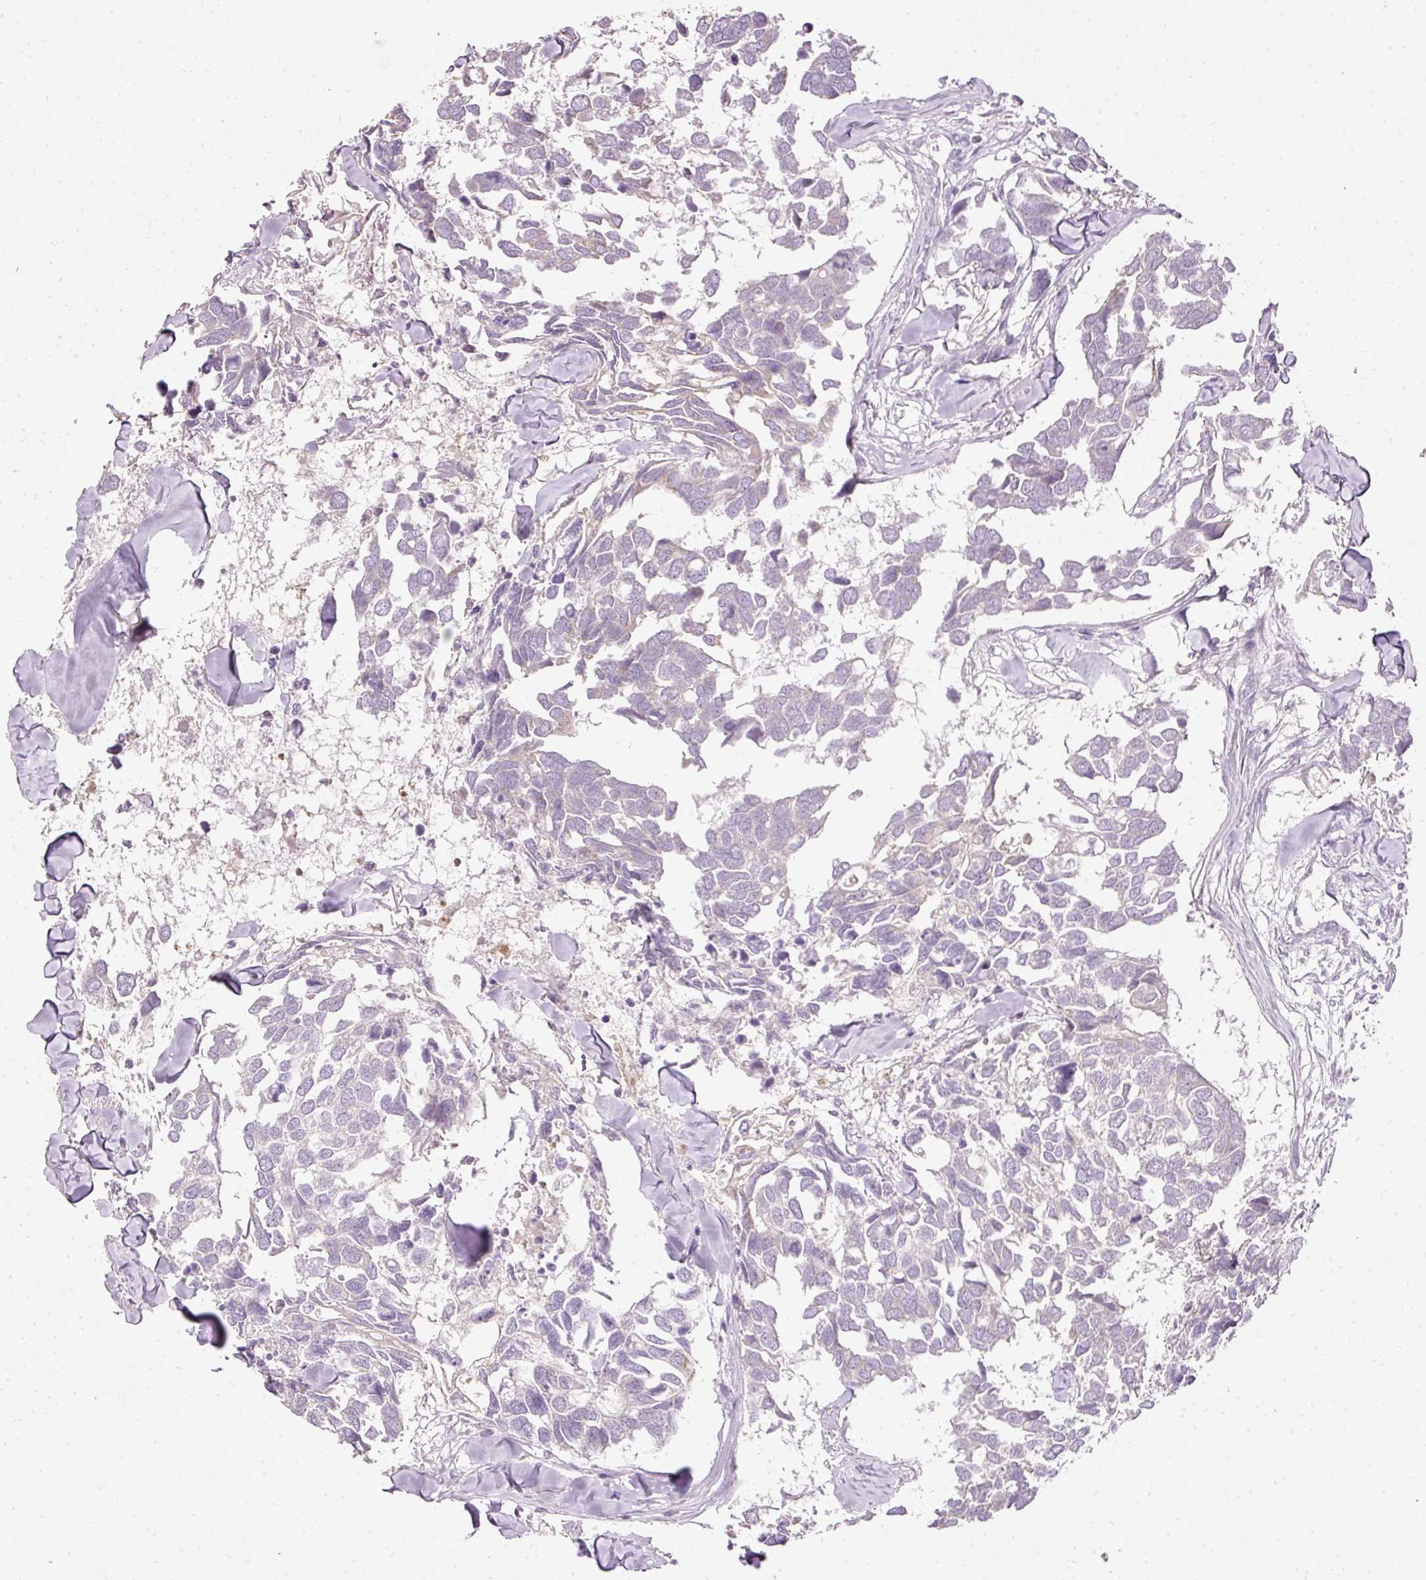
{"staining": {"intensity": "negative", "quantity": "none", "location": "none"}, "tissue": "breast cancer", "cell_type": "Tumor cells", "image_type": "cancer", "snomed": [{"axis": "morphology", "description": "Duct carcinoma"}, {"axis": "topography", "description": "Breast"}], "caption": "IHC image of neoplastic tissue: breast cancer (intraductal carcinoma) stained with DAB (3,3'-diaminobenzidine) exhibits no significant protein staining in tumor cells. (IHC, brightfield microscopy, high magnification).", "gene": "ARMH3", "patient": {"sex": "female", "age": 83}}